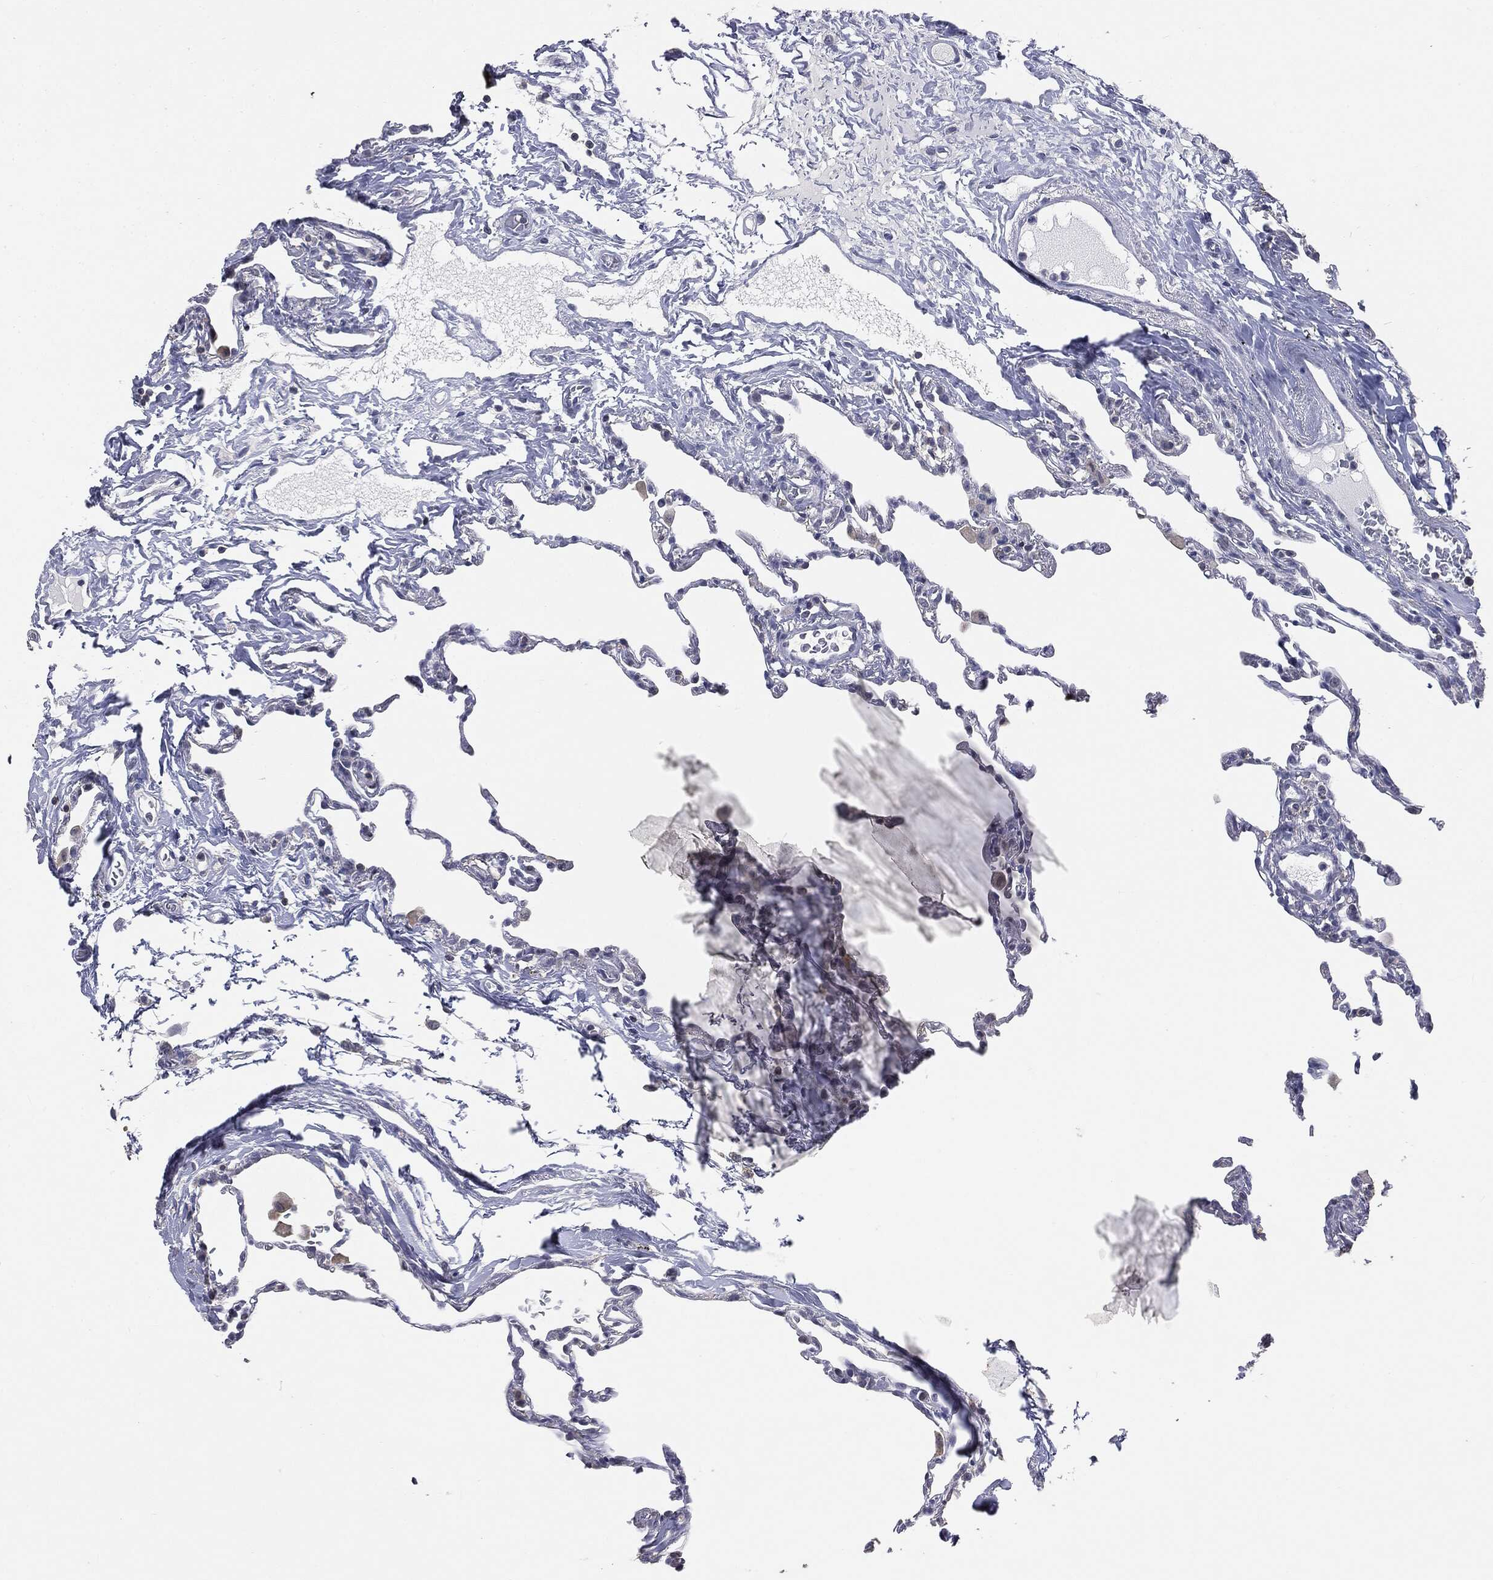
{"staining": {"intensity": "negative", "quantity": "none", "location": "none"}, "tissue": "lung", "cell_type": "Alveolar cells", "image_type": "normal", "snomed": [{"axis": "morphology", "description": "Normal tissue, NOS"}, {"axis": "topography", "description": "Lung"}], "caption": "A histopathology image of human lung is negative for staining in alveolar cells. (Immunohistochemistry (ihc), brightfield microscopy, high magnification).", "gene": "SLC2A2", "patient": {"sex": "female", "age": 57}}